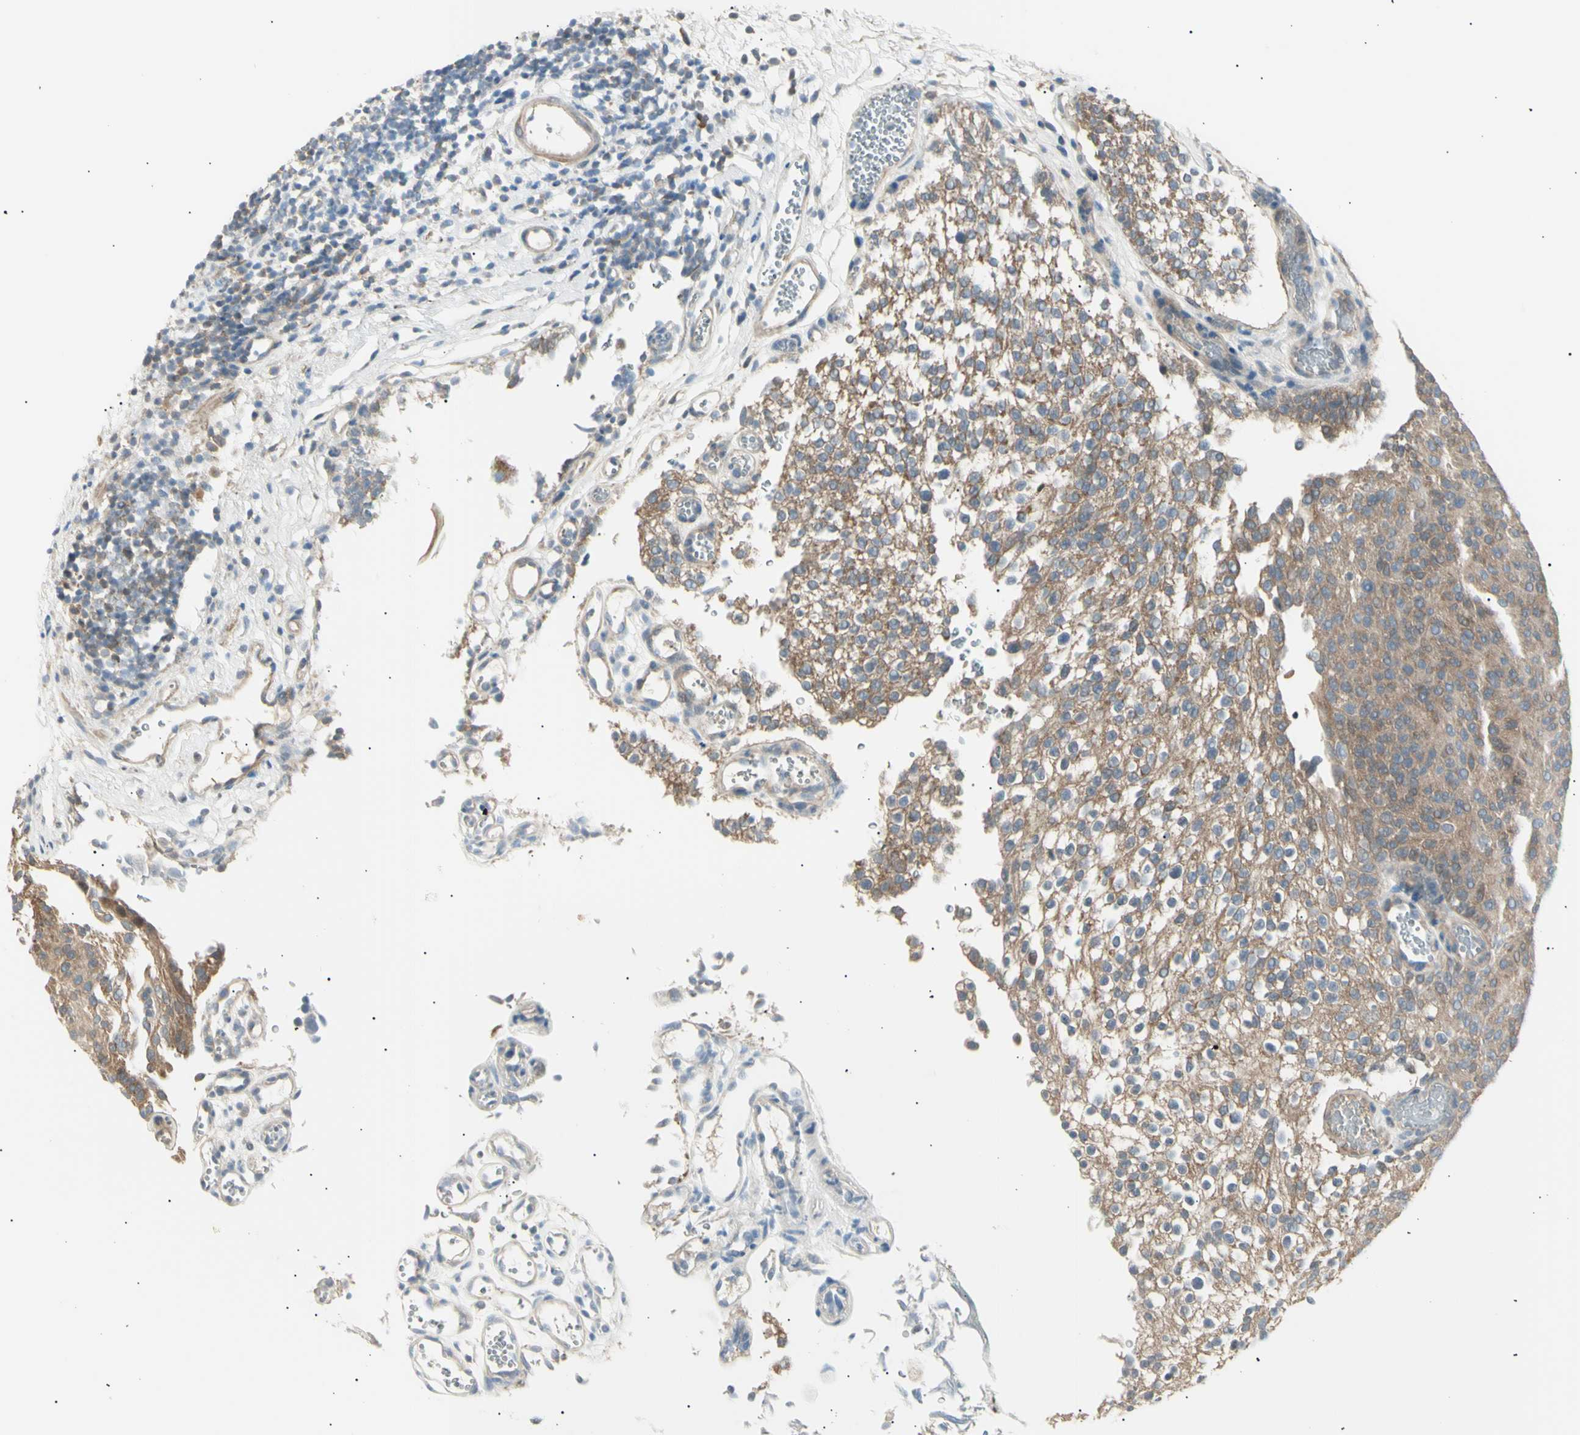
{"staining": {"intensity": "moderate", "quantity": ">75%", "location": "cytoplasmic/membranous"}, "tissue": "urothelial cancer", "cell_type": "Tumor cells", "image_type": "cancer", "snomed": [{"axis": "morphology", "description": "Urothelial carcinoma, Low grade"}, {"axis": "topography", "description": "Urinary bladder"}], "caption": "Tumor cells display moderate cytoplasmic/membranous expression in approximately >75% of cells in urothelial carcinoma (low-grade).", "gene": "LHPP", "patient": {"sex": "male", "age": 78}}